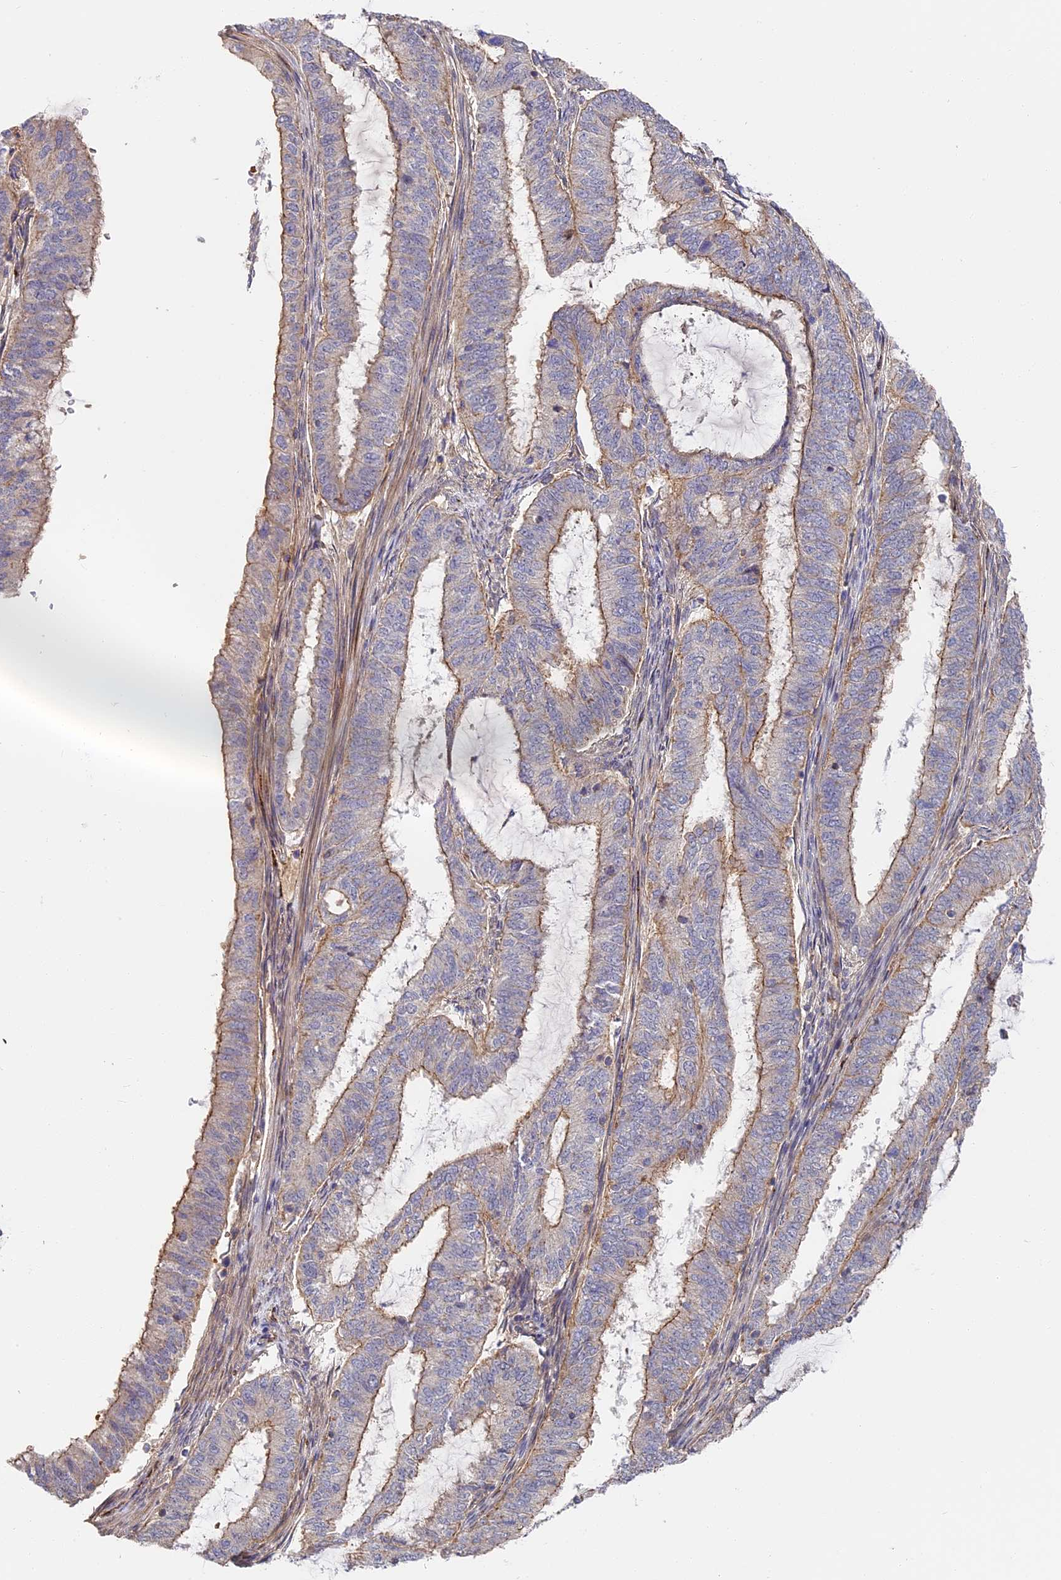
{"staining": {"intensity": "moderate", "quantity": "25%-75%", "location": "cytoplasmic/membranous"}, "tissue": "endometrial cancer", "cell_type": "Tumor cells", "image_type": "cancer", "snomed": [{"axis": "morphology", "description": "Adenocarcinoma, NOS"}, {"axis": "topography", "description": "Endometrium"}], "caption": "Endometrial adenocarcinoma stained with DAB (3,3'-diaminobenzidine) IHC shows medium levels of moderate cytoplasmic/membranous expression in about 25%-75% of tumor cells. Using DAB (brown) and hematoxylin (blue) stains, captured at high magnification using brightfield microscopy.", "gene": "MISP3", "patient": {"sex": "female", "age": 51}}